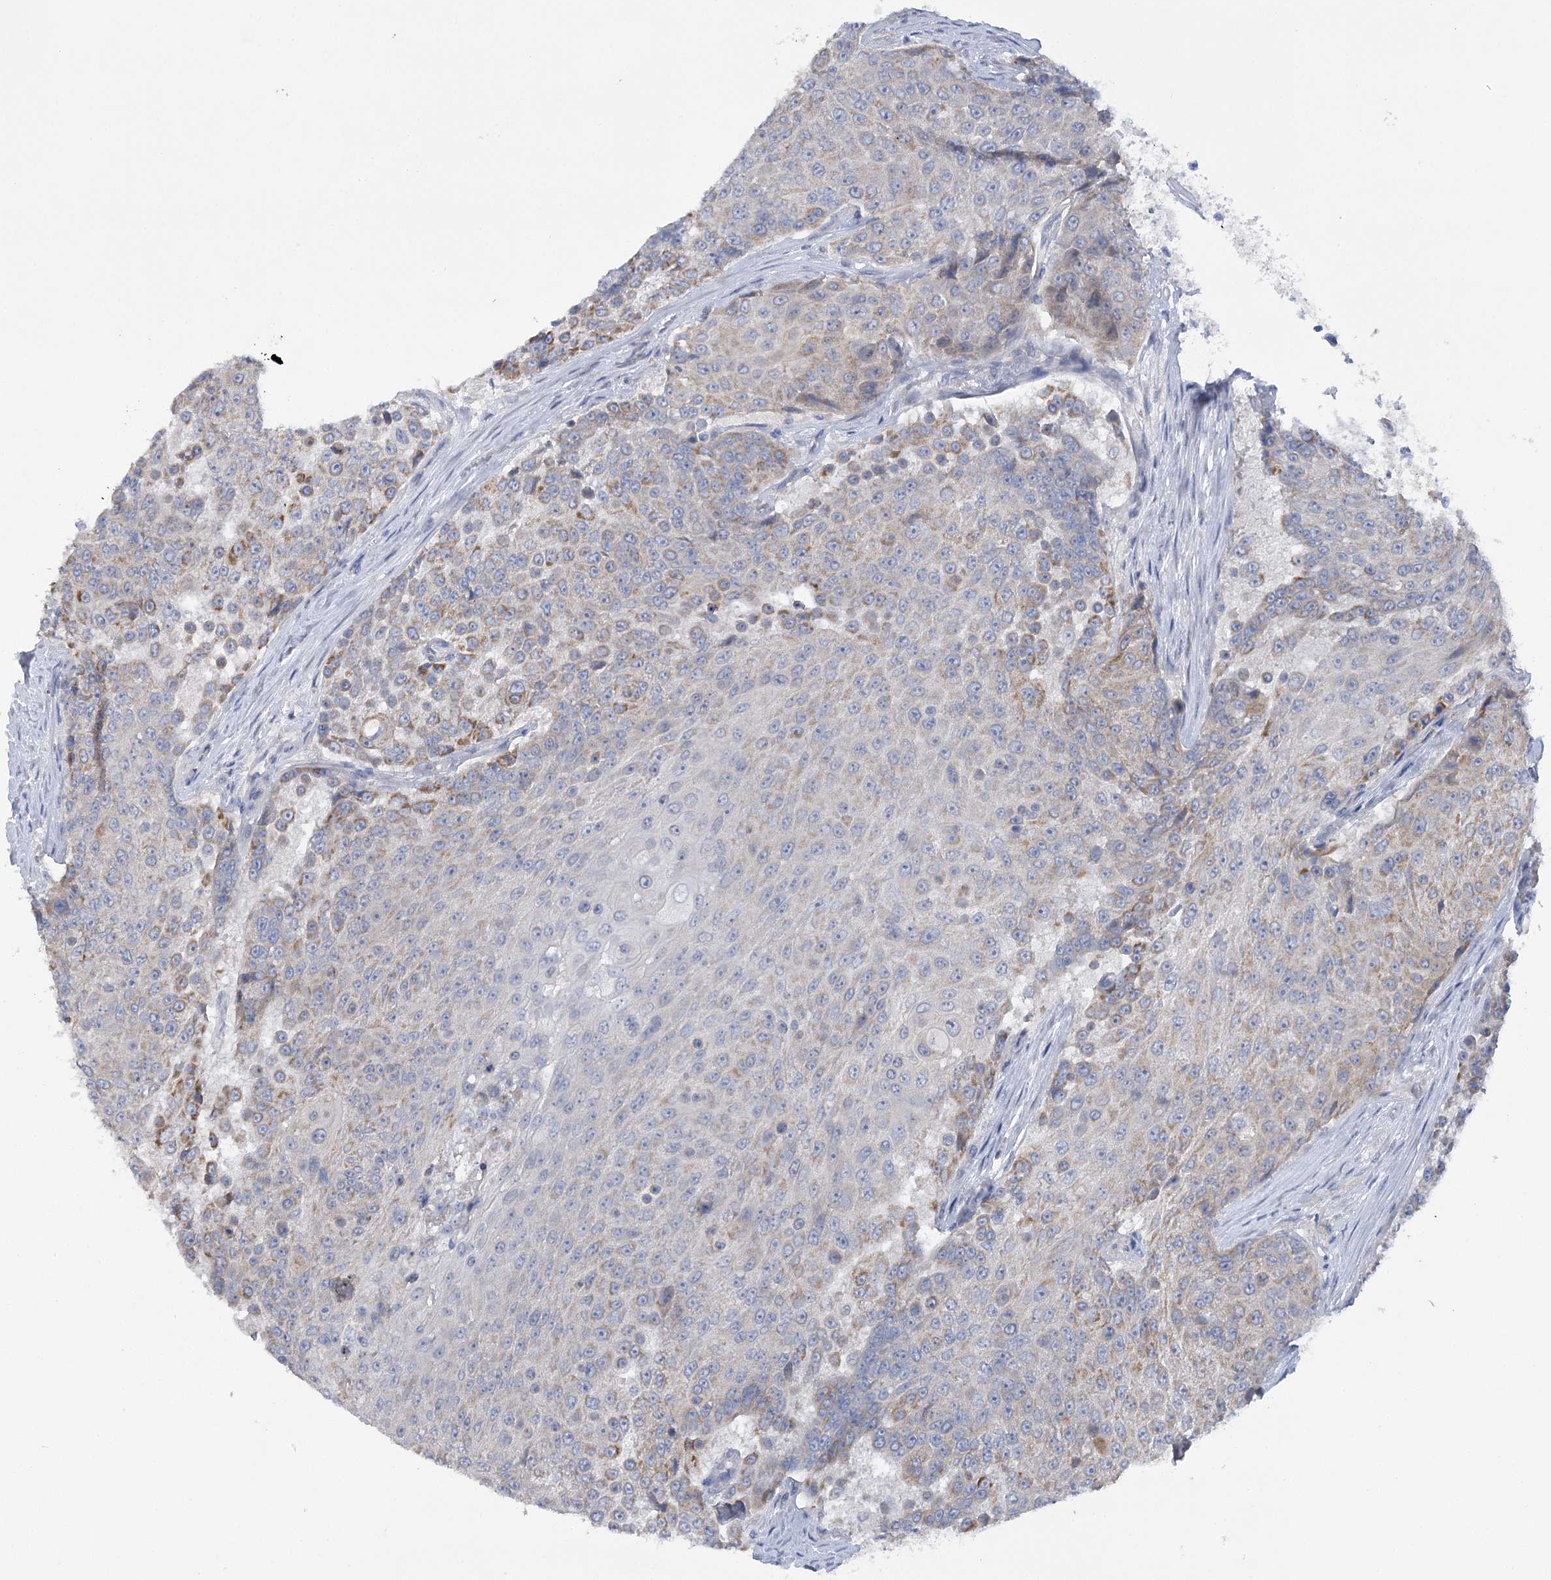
{"staining": {"intensity": "moderate", "quantity": "<25%", "location": "cytoplasmic/membranous"}, "tissue": "urothelial cancer", "cell_type": "Tumor cells", "image_type": "cancer", "snomed": [{"axis": "morphology", "description": "Urothelial carcinoma, High grade"}, {"axis": "topography", "description": "Urinary bladder"}], "caption": "A brown stain highlights moderate cytoplasmic/membranous staining of a protein in urothelial cancer tumor cells. (DAB (3,3'-diaminobenzidine) IHC, brown staining for protein, blue staining for nuclei).", "gene": "DCUN1D1", "patient": {"sex": "female", "age": 63}}